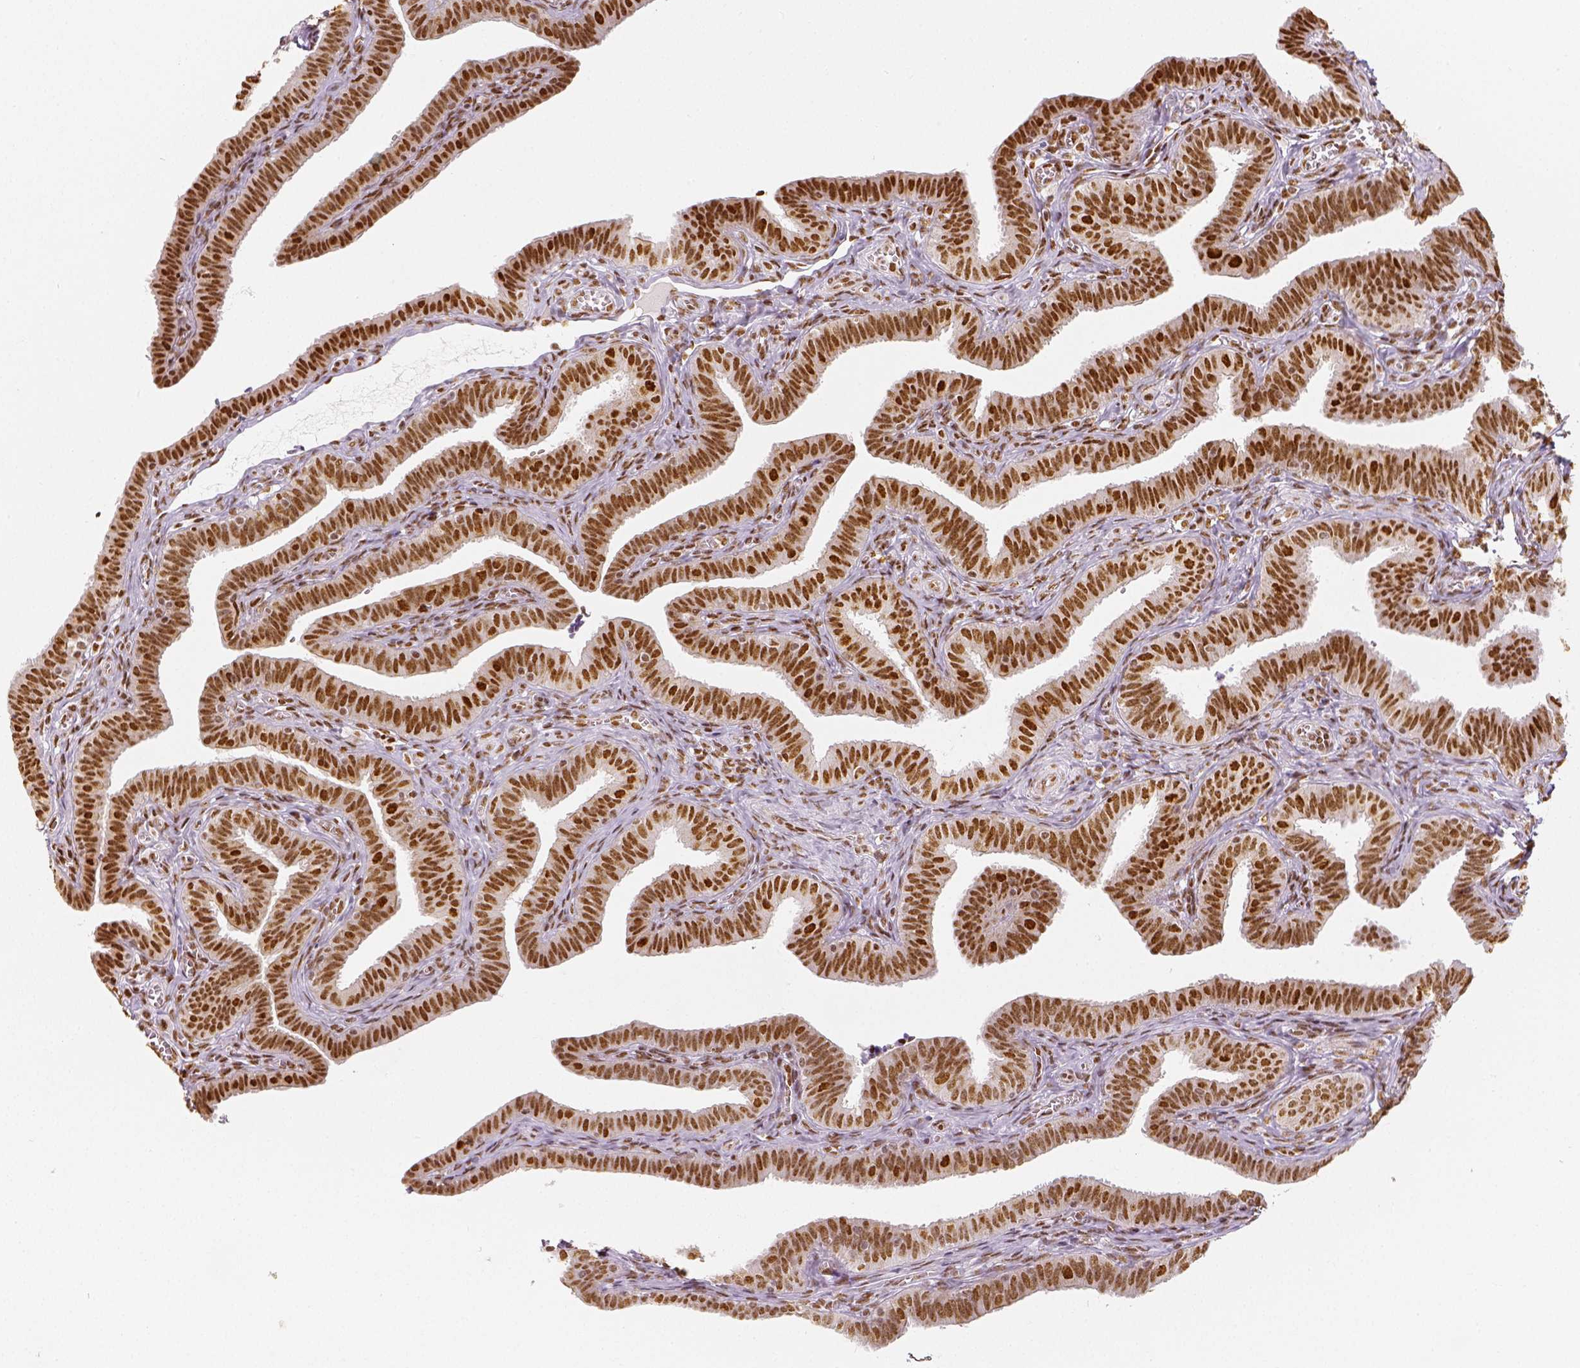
{"staining": {"intensity": "moderate", "quantity": ">75%", "location": "nuclear"}, "tissue": "fallopian tube", "cell_type": "Glandular cells", "image_type": "normal", "snomed": [{"axis": "morphology", "description": "Normal tissue, NOS"}, {"axis": "topography", "description": "Fallopian tube"}], "caption": "Immunohistochemistry staining of unremarkable fallopian tube, which demonstrates medium levels of moderate nuclear positivity in approximately >75% of glandular cells indicating moderate nuclear protein expression. The staining was performed using DAB (3,3'-diaminobenzidine) (brown) for protein detection and nuclei were counterstained in hematoxylin (blue).", "gene": "KDM5B", "patient": {"sex": "female", "age": 25}}